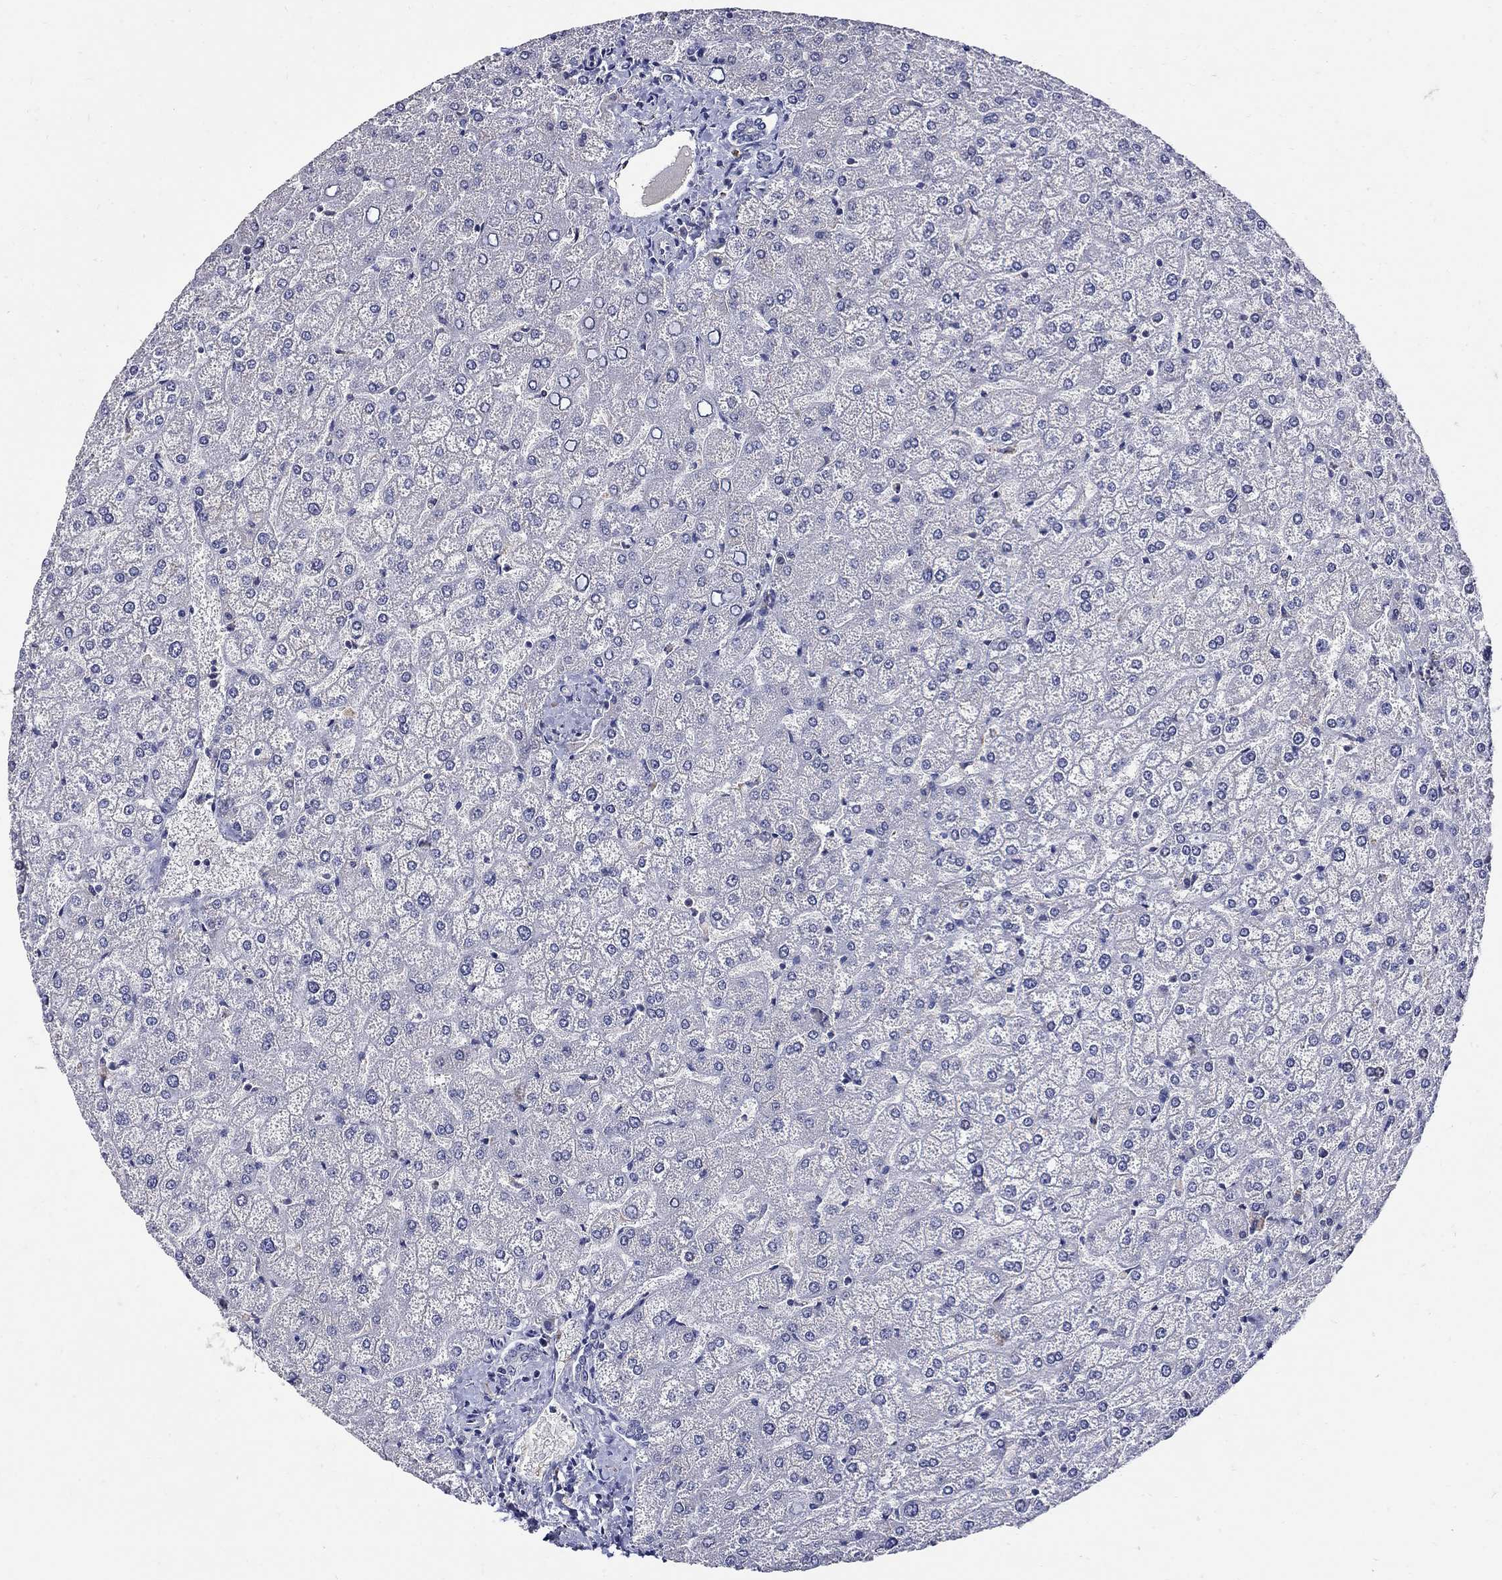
{"staining": {"intensity": "negative", "quantity": "none", "location": "none"}, "tissue": "liver", "cell_type": "Cholangiocytes", "image_type": "normal", "snomed": [{"axis": "morphology", "description": "Normal tissue, NOS"}, {"axis": "topography", "description": "Liver"}], "caption": "This is a histopathology image of immunohistochemistry (IHC) staining of benign liver, which shows no expression in cholangiocytes. (IHC, brightfield microscopy, high magnification).", "gene": "CETN1", "patient": {"sex": "female", "age": 32}}